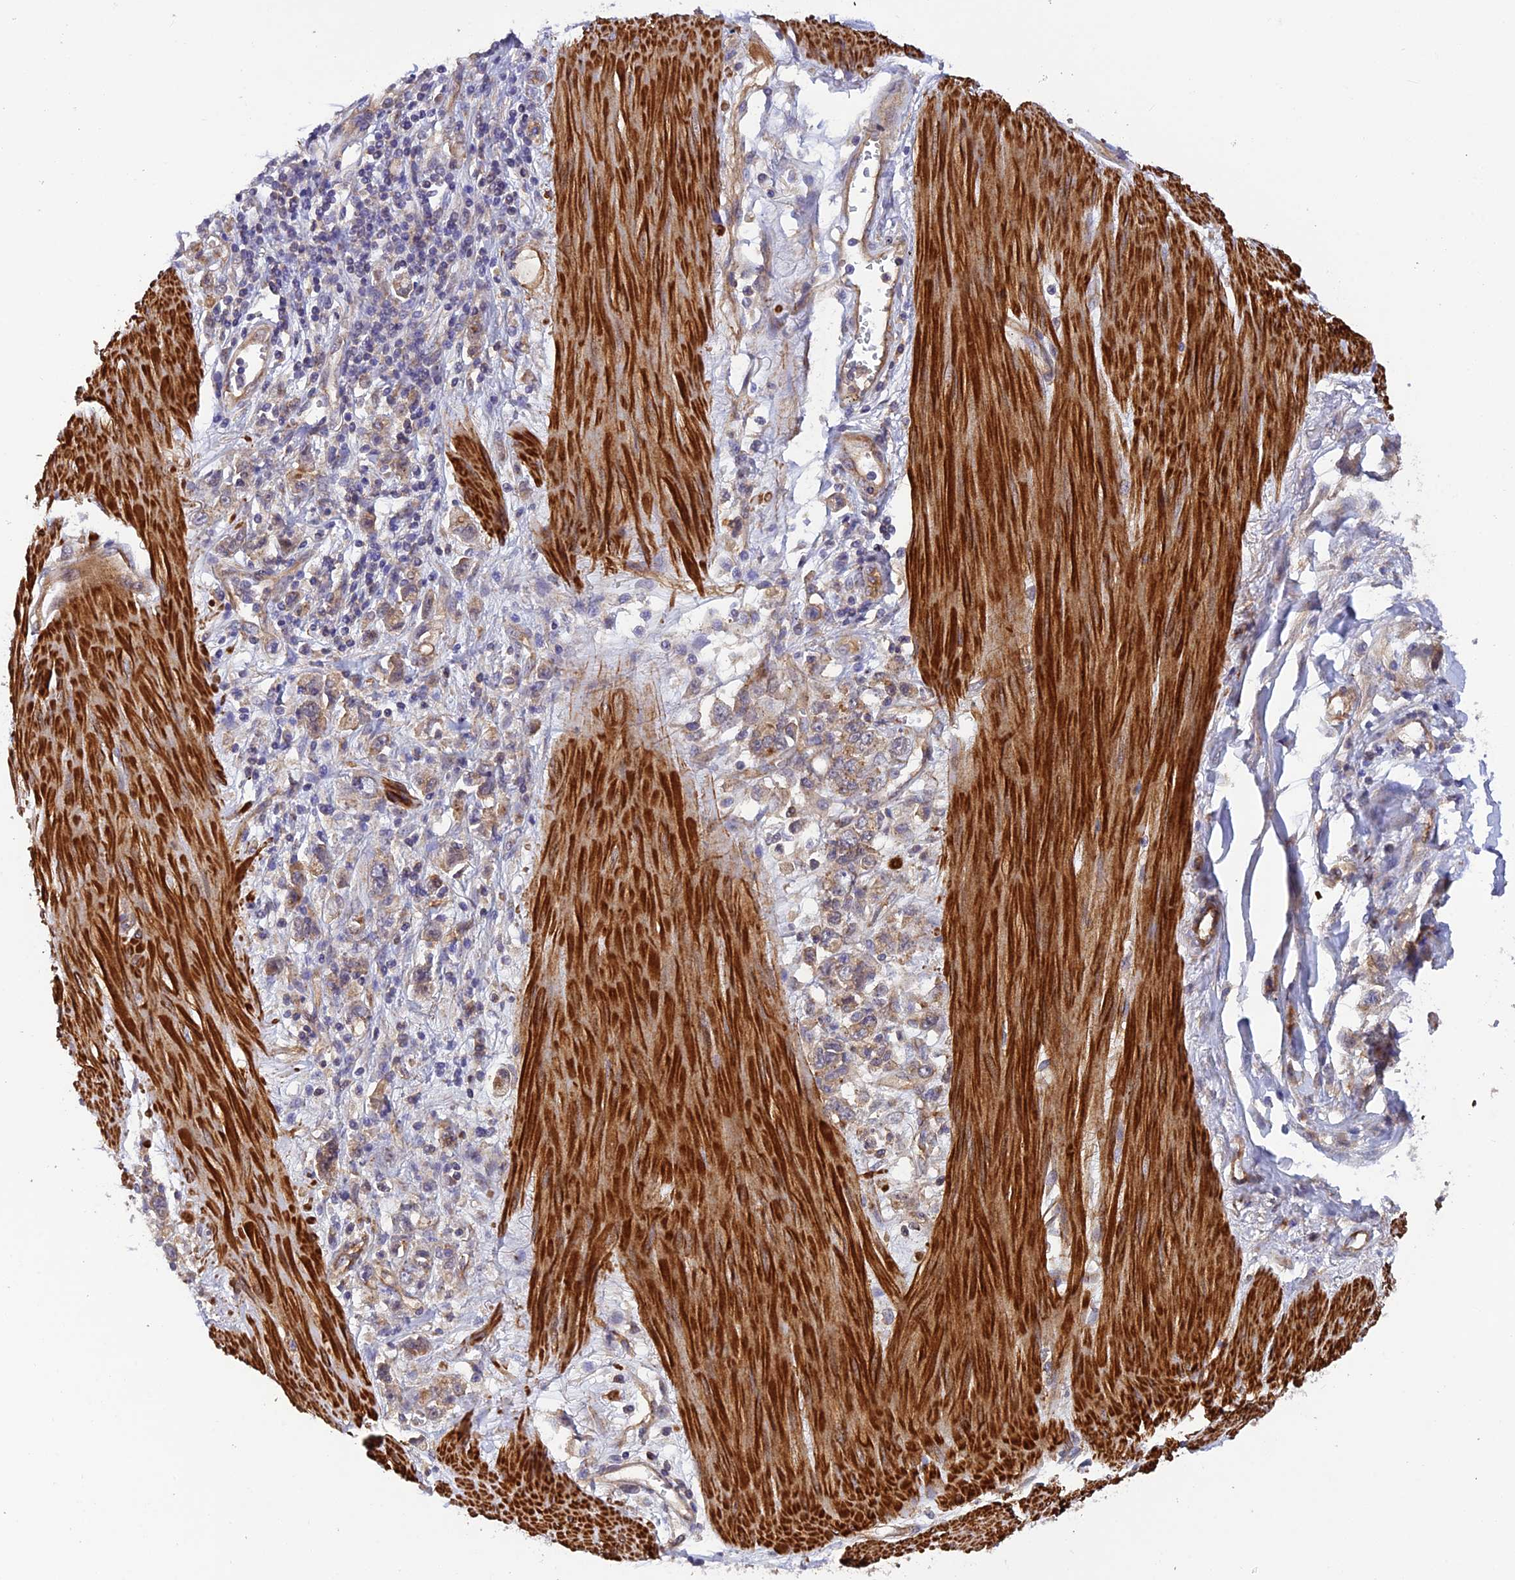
{"staining": {"intensity": "weak", "quantity": ">75%", "location": "cytoplasmic/membranous"}, "tissue": "stomach cancer", "cell_type": "Tumor cells", "image_type": "cancer", "snomed": [{"axis": "morphology", "description": "Adenocarcinoma, NOS"}, {"axis": "topography", "description": "Stomach"}], "caption": "The photomicrograph displays immunohistochemical staining of stomach adenocarcinoma. There is weak cytoplasmic/membranous positivity is identified in about >75% of tumor cells. (DAB IHC, brown staining for protein, blue staining for nuclei).", "gene": "ADAMTS15", "patient": {"sex": "female", "age": 76}}